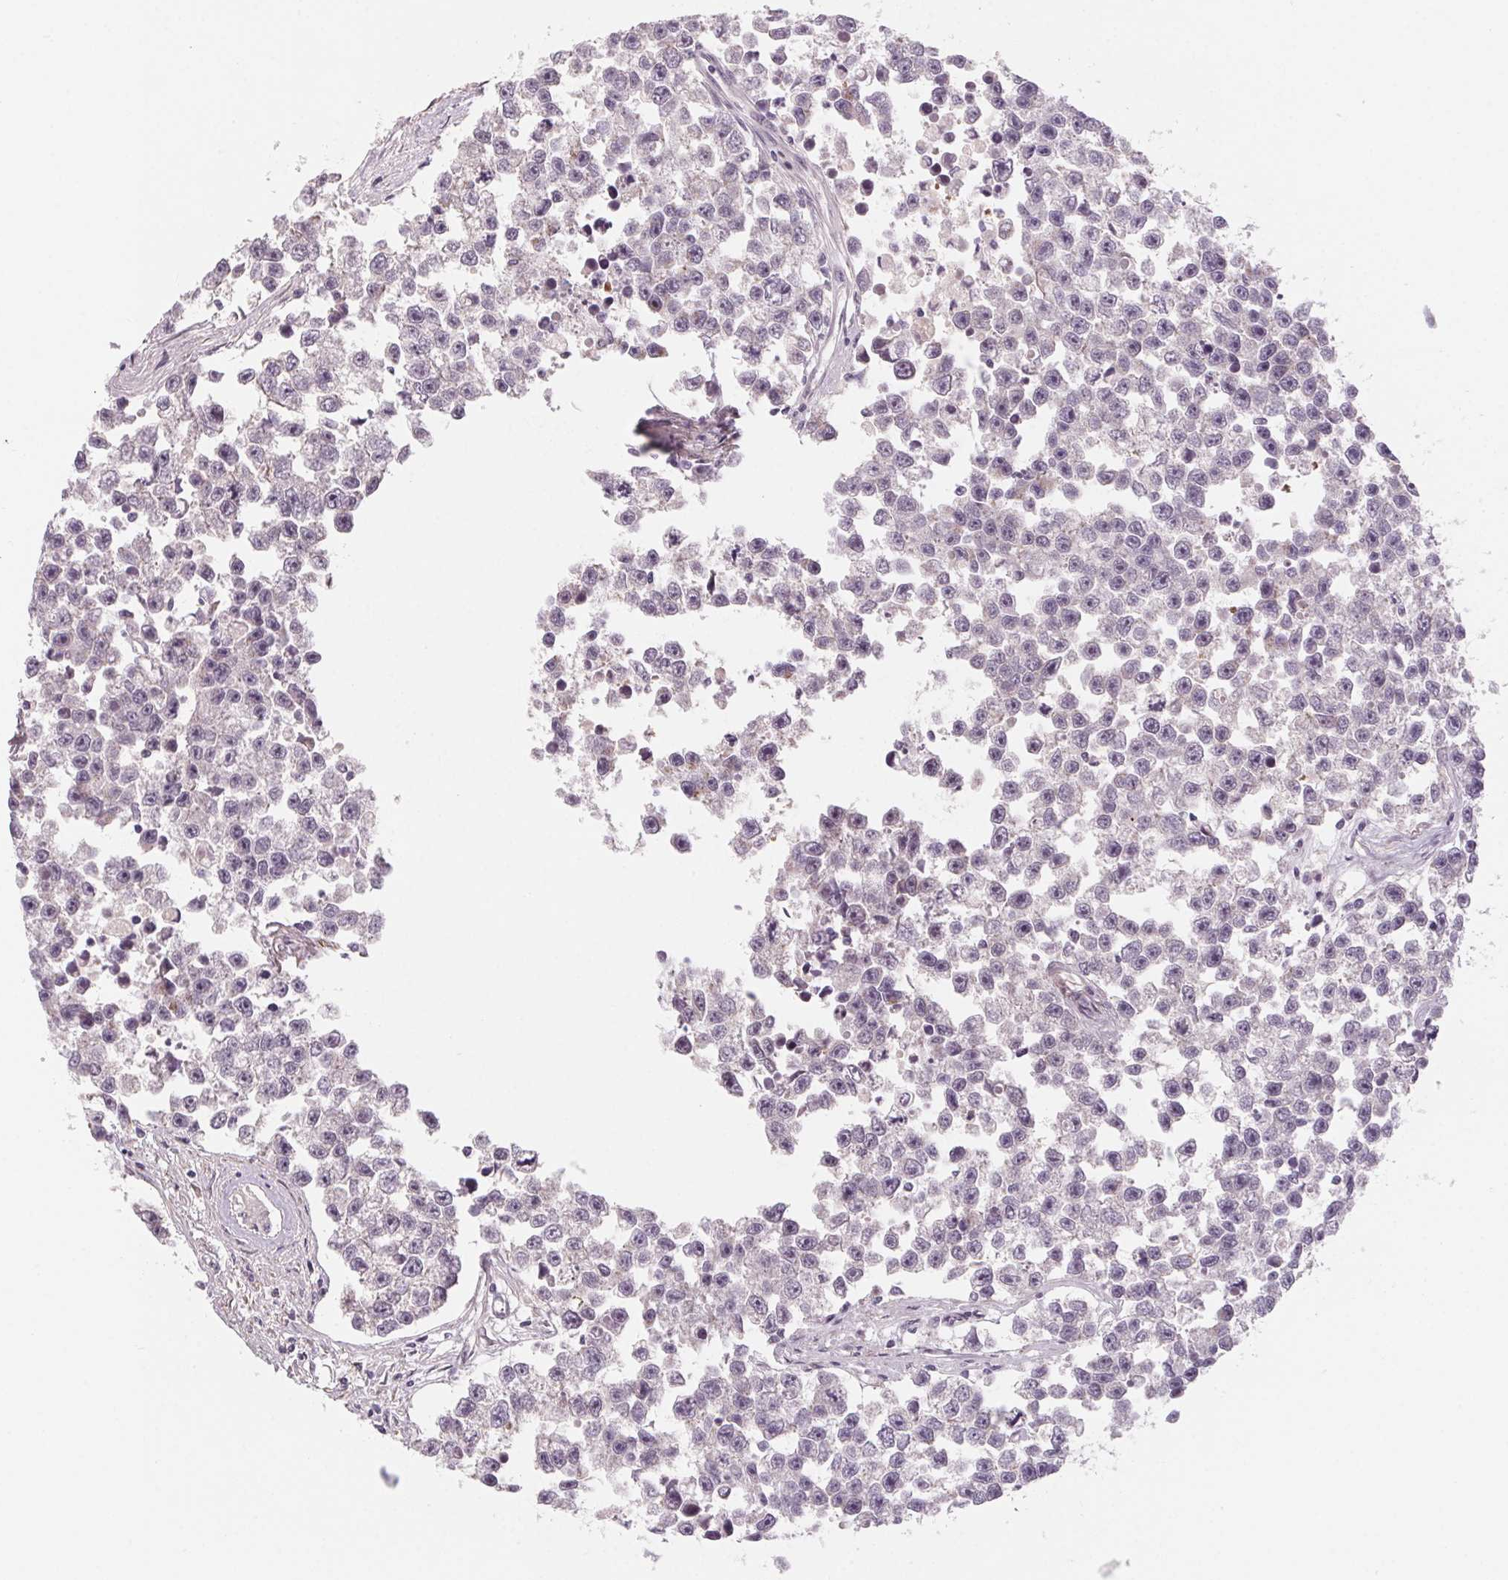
{"staining": {"intensity": "negative", "quantity": "none", "location": "none"}, "tissue": "testis cancer", "cell_type": "Tumor cells", "image_type": "cancer", "snomed": [{"axis": "morphology", "description": "Seminoma, NOS"}, {"axis": "topography", "description": "Testis"}], "caption": "Immunohistochemistry (IHC) of testis seminoma shows no expression in tumor cells.", "gene": "CCDC112", "patient": {"sex": "male", "age": 26}}